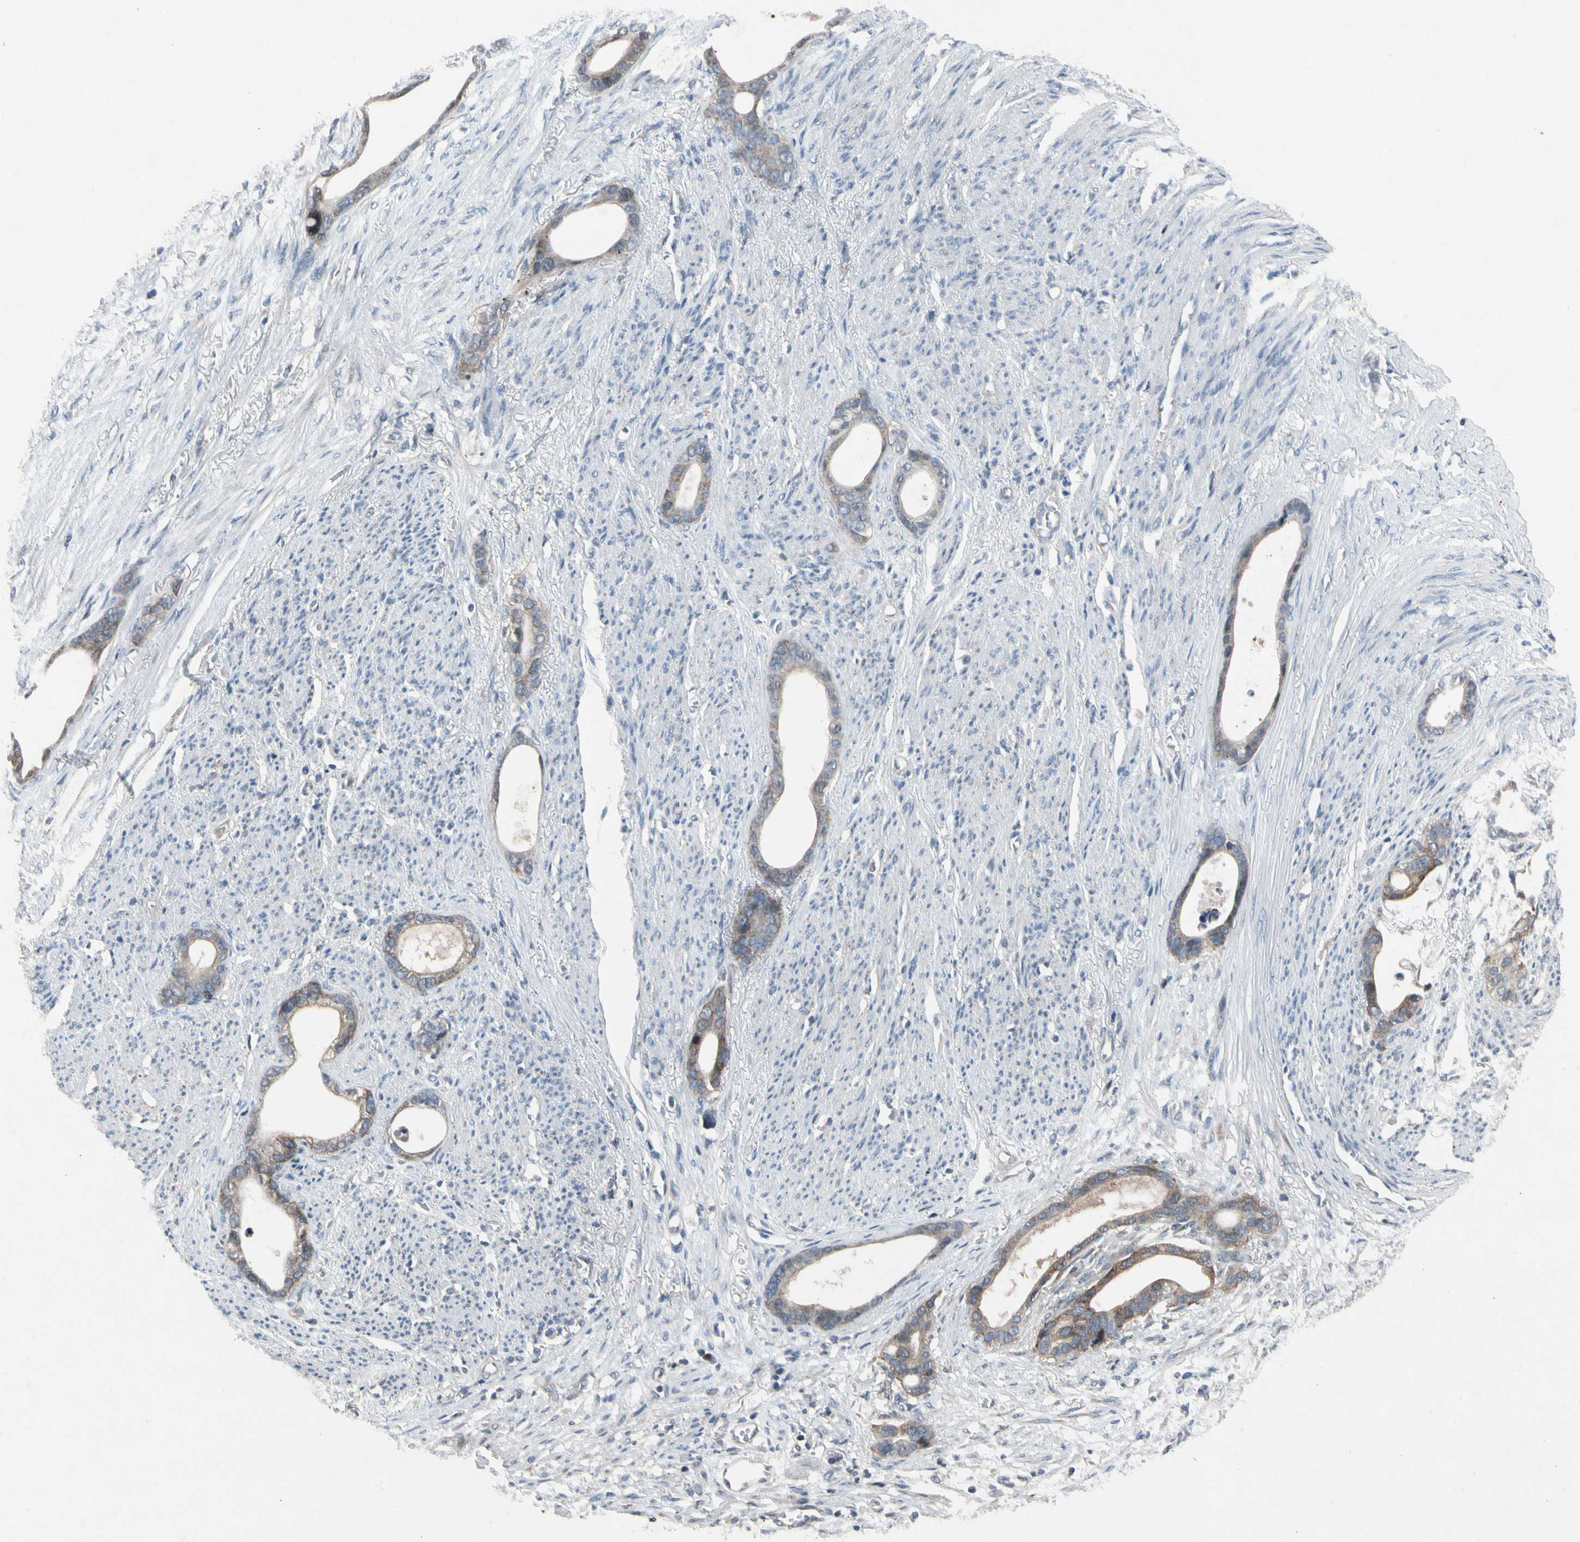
{"staining": {"intensity": "moderate", "quantity": ">75%", "location": "cytoplasmic/membranous"}, "tissue": "stomach cancer", "cell_type": "Tumor cells", "image_type": "cancer", "snomed": [{"axis": "morphology", "description": "Adenocarcinoma, NOS"}, {"axis": "topography", "description": "Stomach"}], "caption": "The histopathology image displays immunohistochemical staining of adenocarcinoma (stomach). There is moderate cytoplasmic/membranous expression is identified in about >75% of tumor cells.", "gene": "NMI", "patient": {"sex": "female", "age": 75}}